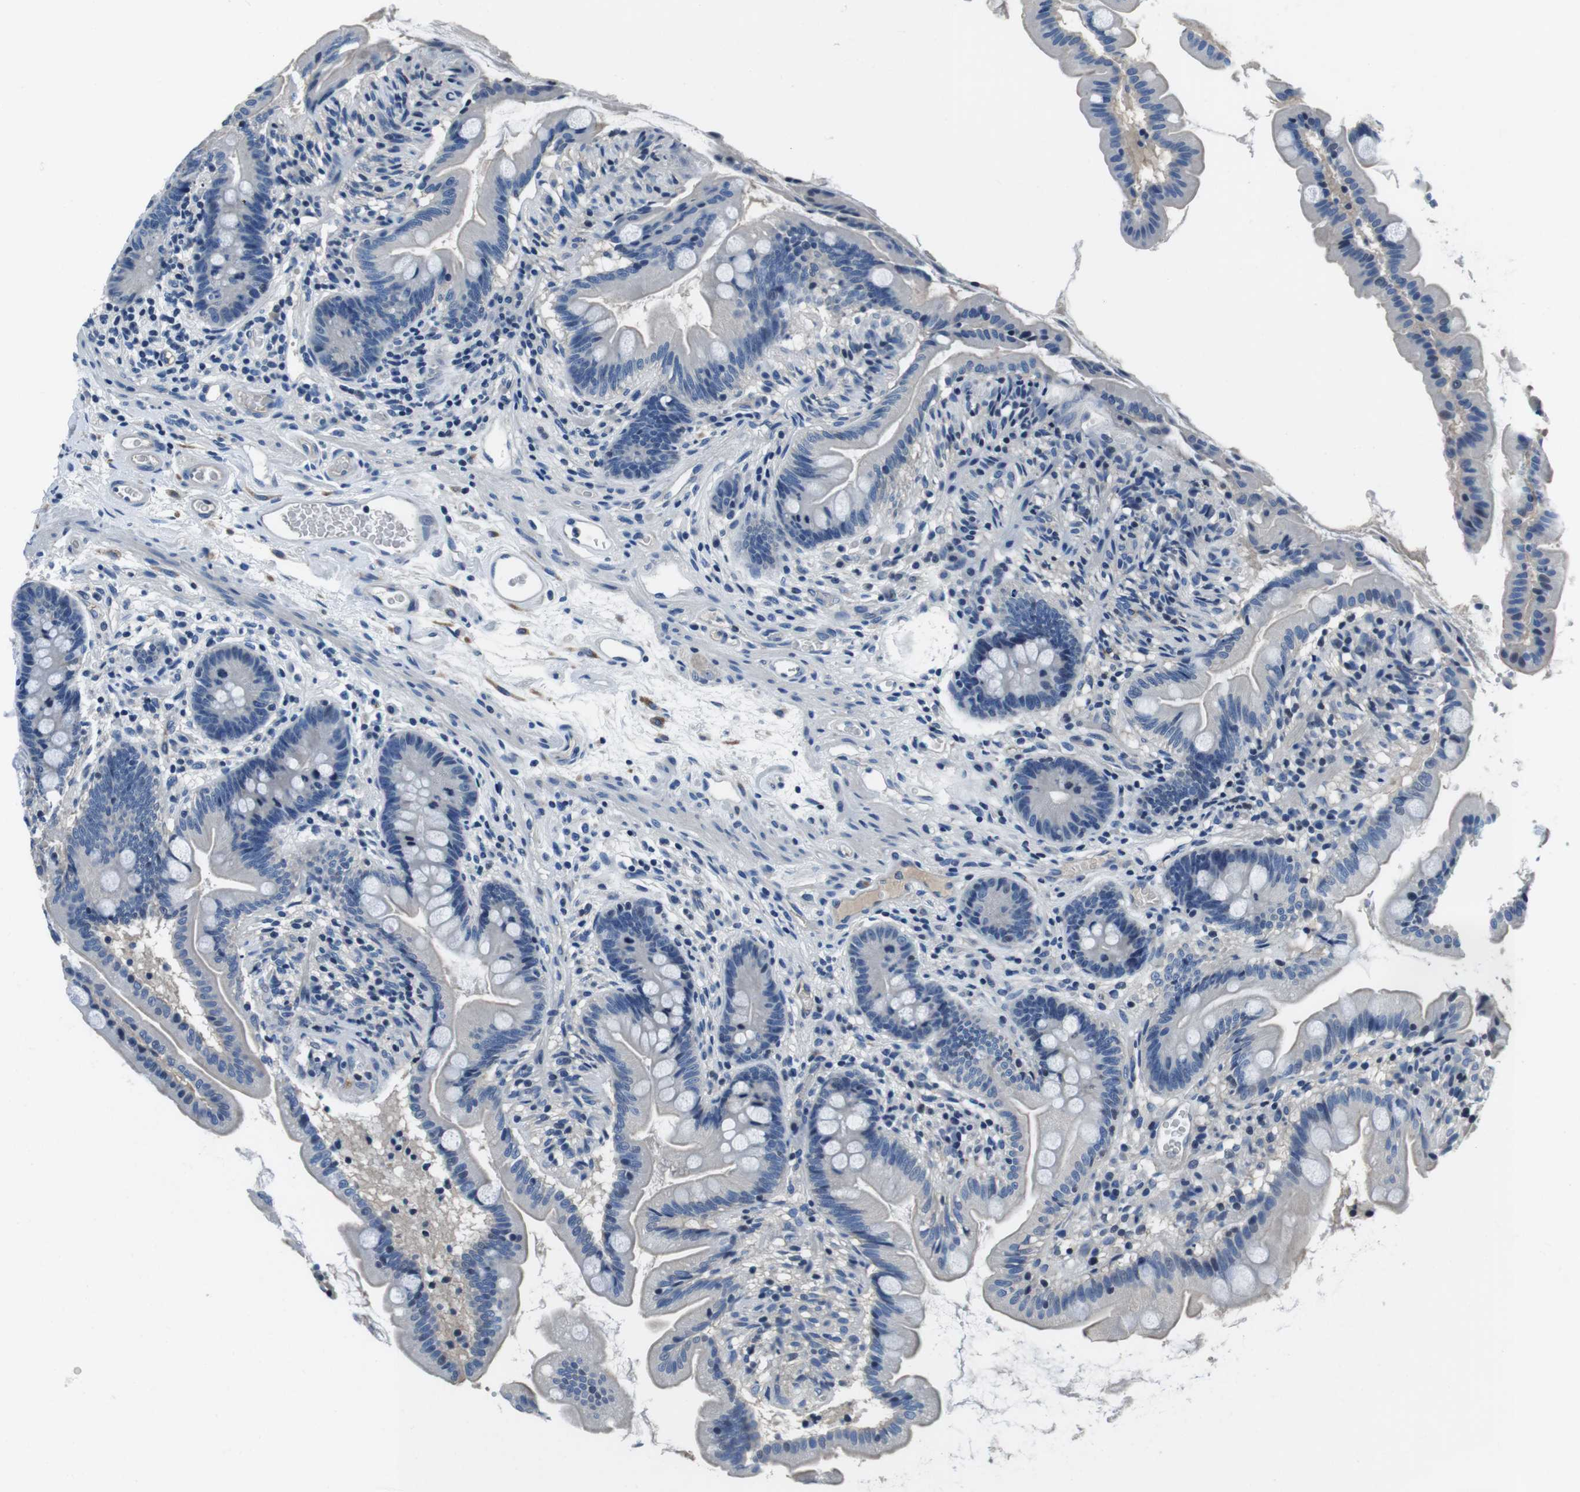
{"staining": {"intensity": "negative", "quantity": "none", "location": "none"}, "tissue": "small intestine", "cell_type": "Glandular cells", "image_type": "normal", "snomed": [{"axis": "morphology", "description": "Normal tissue, NOS"}, {"axis": "topography", "description": "Small intestine"}], "caption": "Glandular cells show no significant expression in unremarkable small intestine. Nuclei are stained in blue.", "gene": "KCNJ5", "patient": {"sex": "female", "age": 56}}